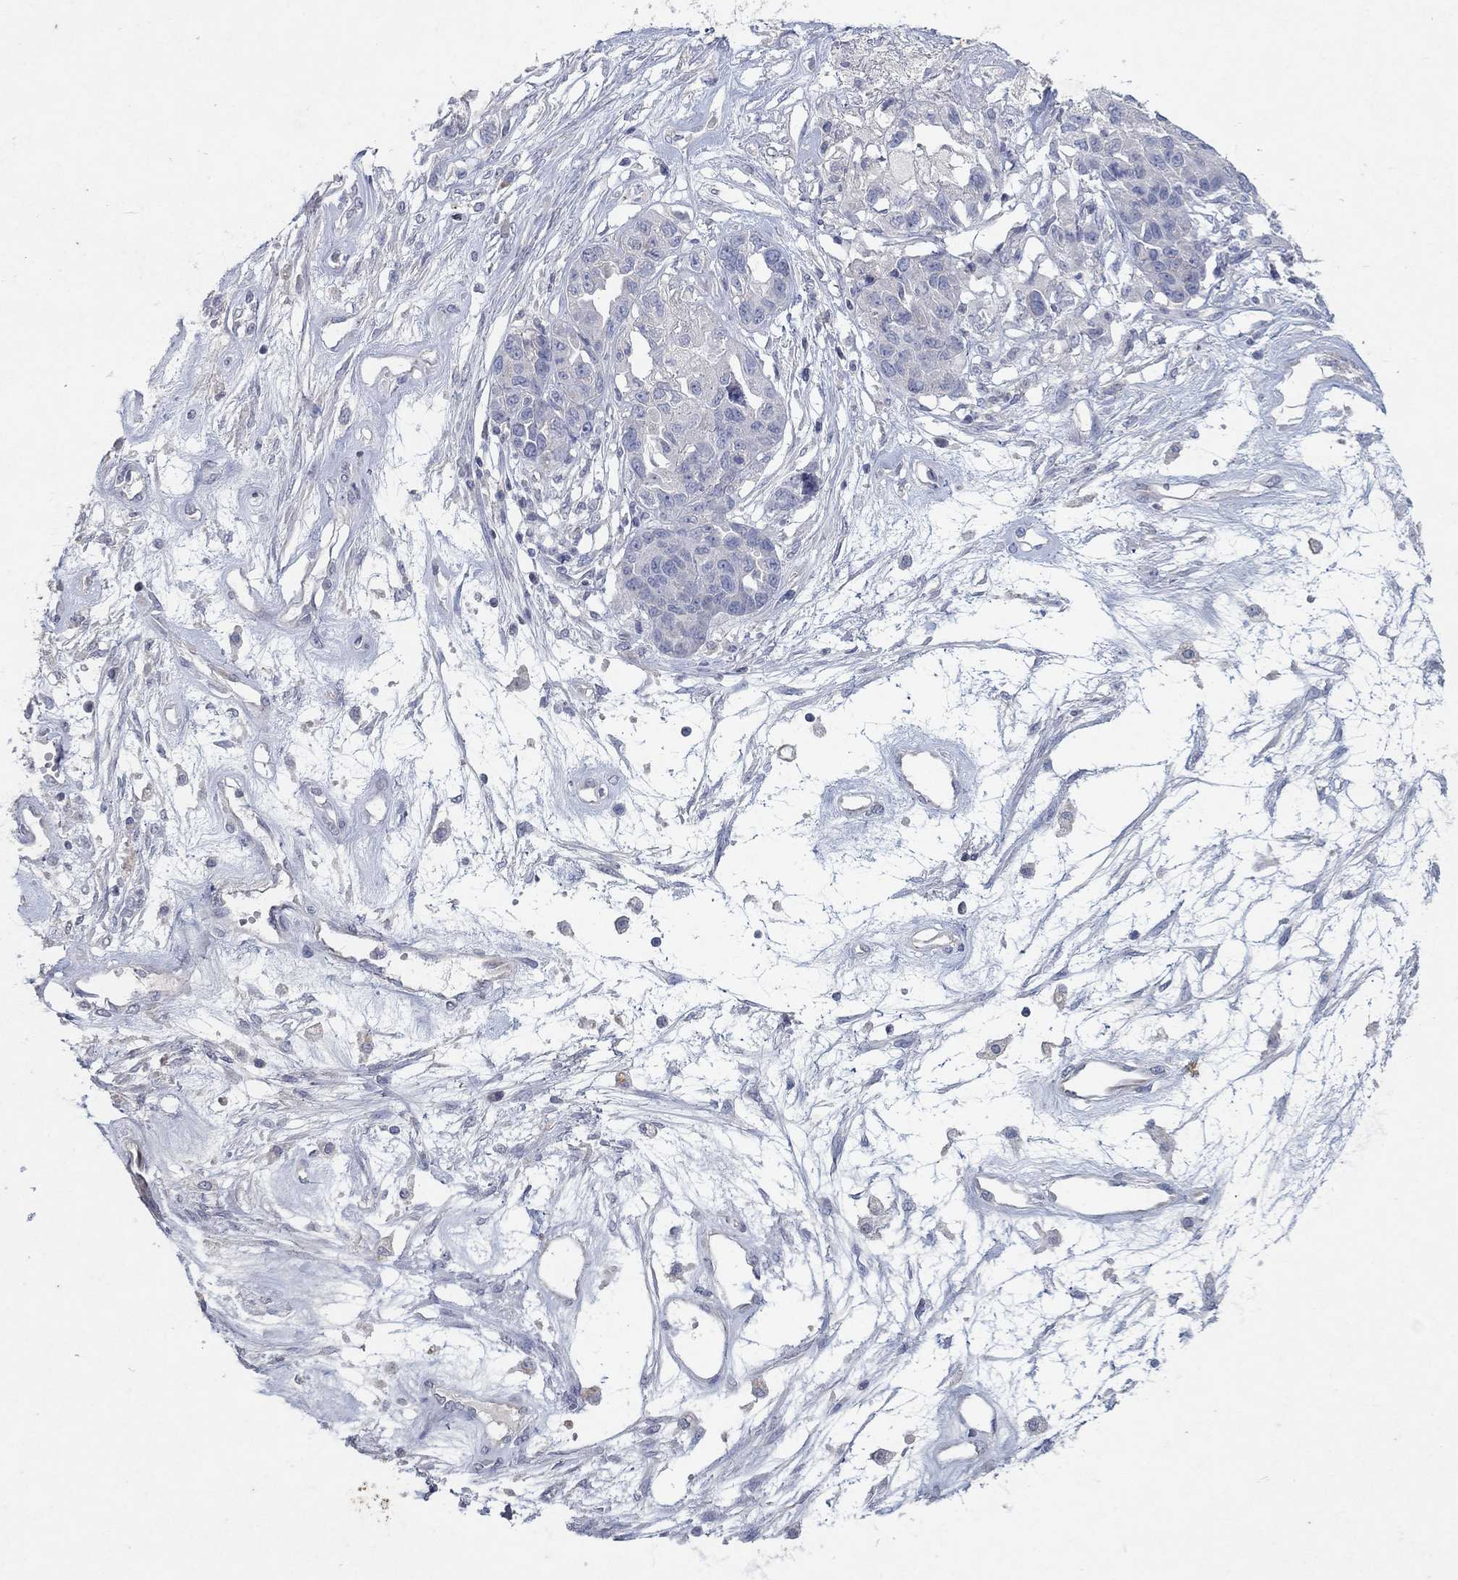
{"staining": {"intensity": "negative", "quantity": "none", "location": "none"}, "tissue": "ovarian cancer", "cell_type": "Tumor cells", "image_type": "cancer", "snomed": [{"axis": "morphology", "description": "Cystadenocarcinoma, serous, NOS"}, {"axis": "topography", "description": "Ovary"}], "caption": "Ovarian serous cystadenocarcinoma stained for a protein using immunohistochemistry demonstrates no expression tumor cells.", "gene": "KRT40", "patient": {"sex": "female", "age": 87}}